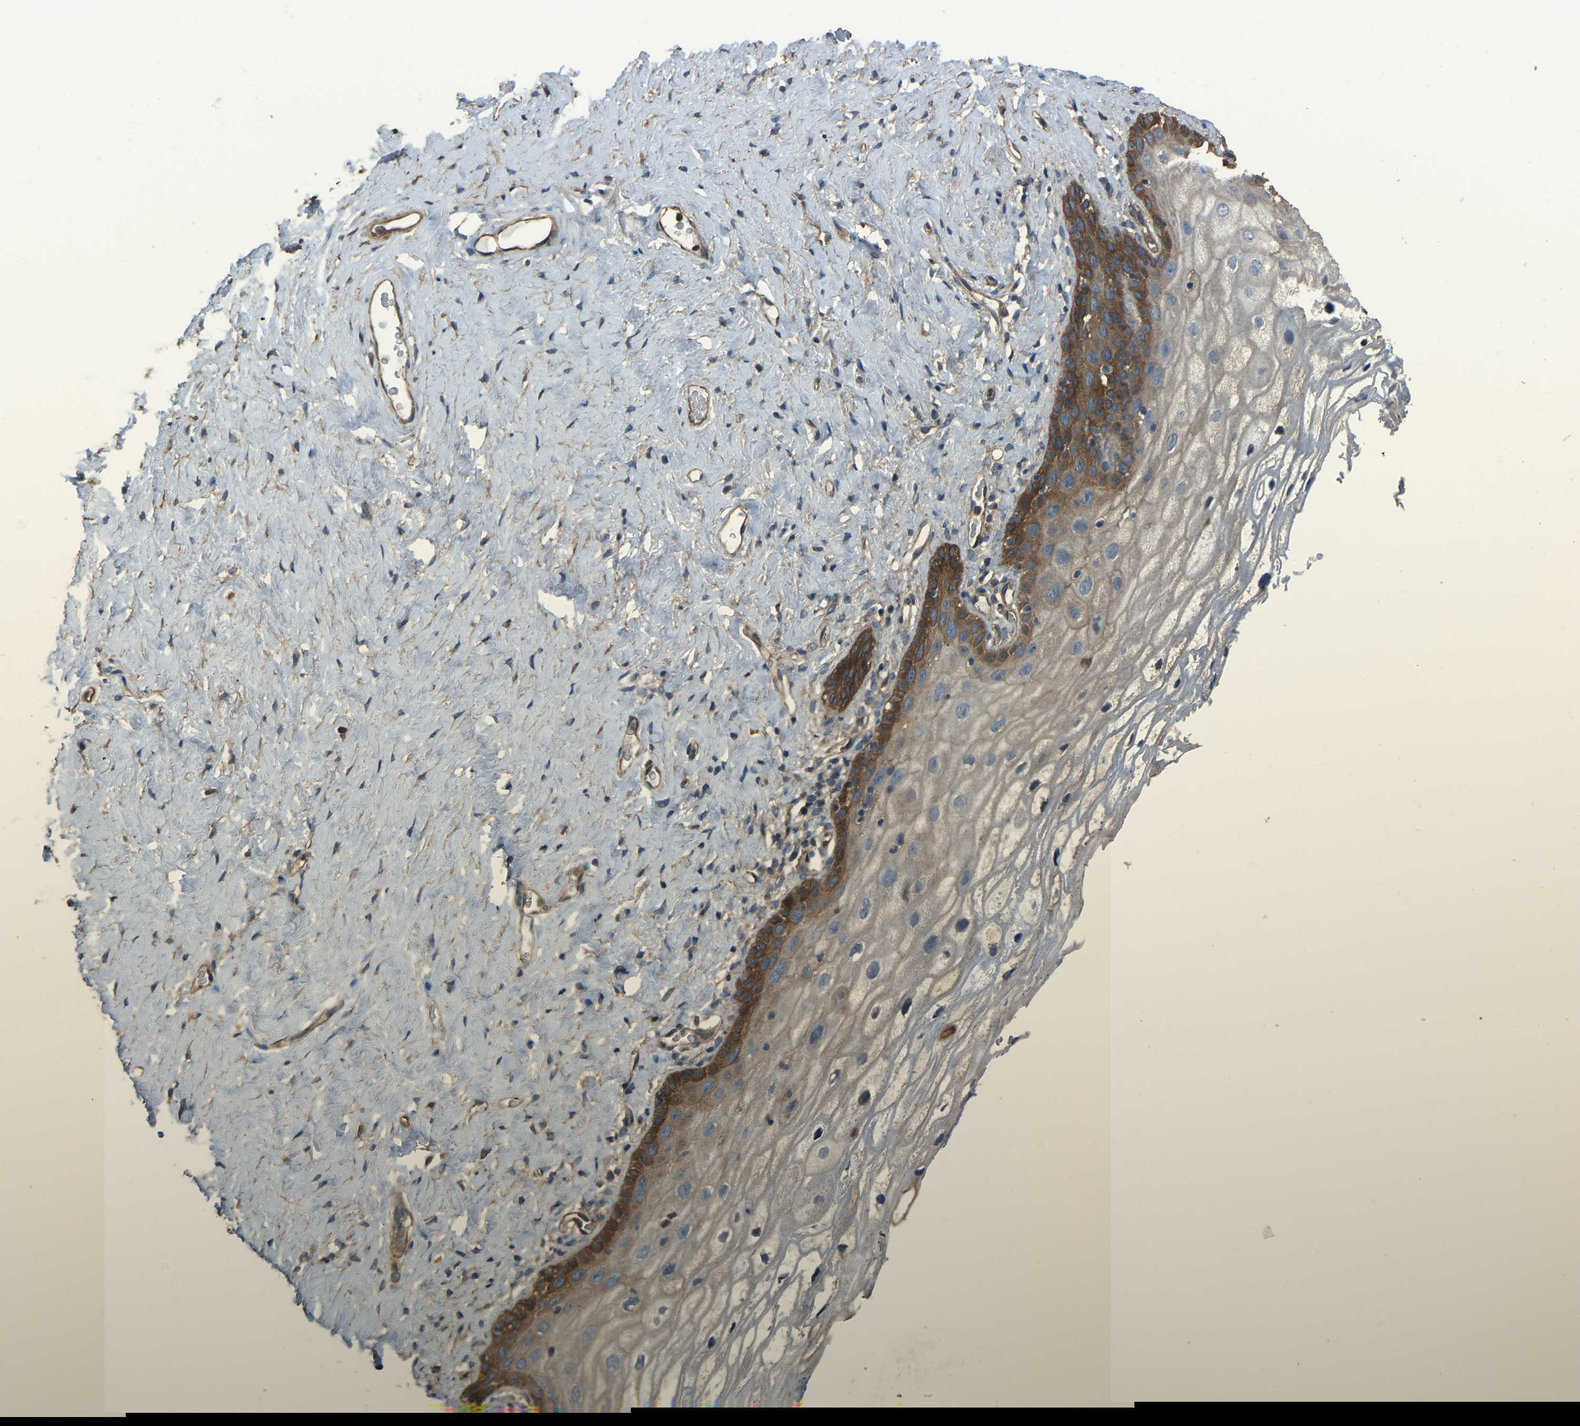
{"staining": {"intensity": "moderate", "quantity": "<25%", "location": "cytoplasmic/membranous"}, "tissue": "vagina", "cell_type": "Squamous epithelial cells", "image_type": "normal", "snomed": [{"axis": "morphology", "description": "Normal tissue, NOS"}, {"axis": "morphology", "description": "Adenocarcinoma, NOS"}, {"axis": "topography", "description": "Rectum"}, {"axis": "topography", "description": "Vagina"}], "caption": "Immunohistochemistry histopathology image of normal vagina: human vagina stained using immunohistochemistry (IHC) exhibits low levels of moderate protein expression localized specifically in the cytoplasmic/membranous of squamous epithelial cells, appearing as a cytoplasmic/membranous brown color.", "gene": "SLC4A2", "patient": {"sex": "female", "age": 71}}